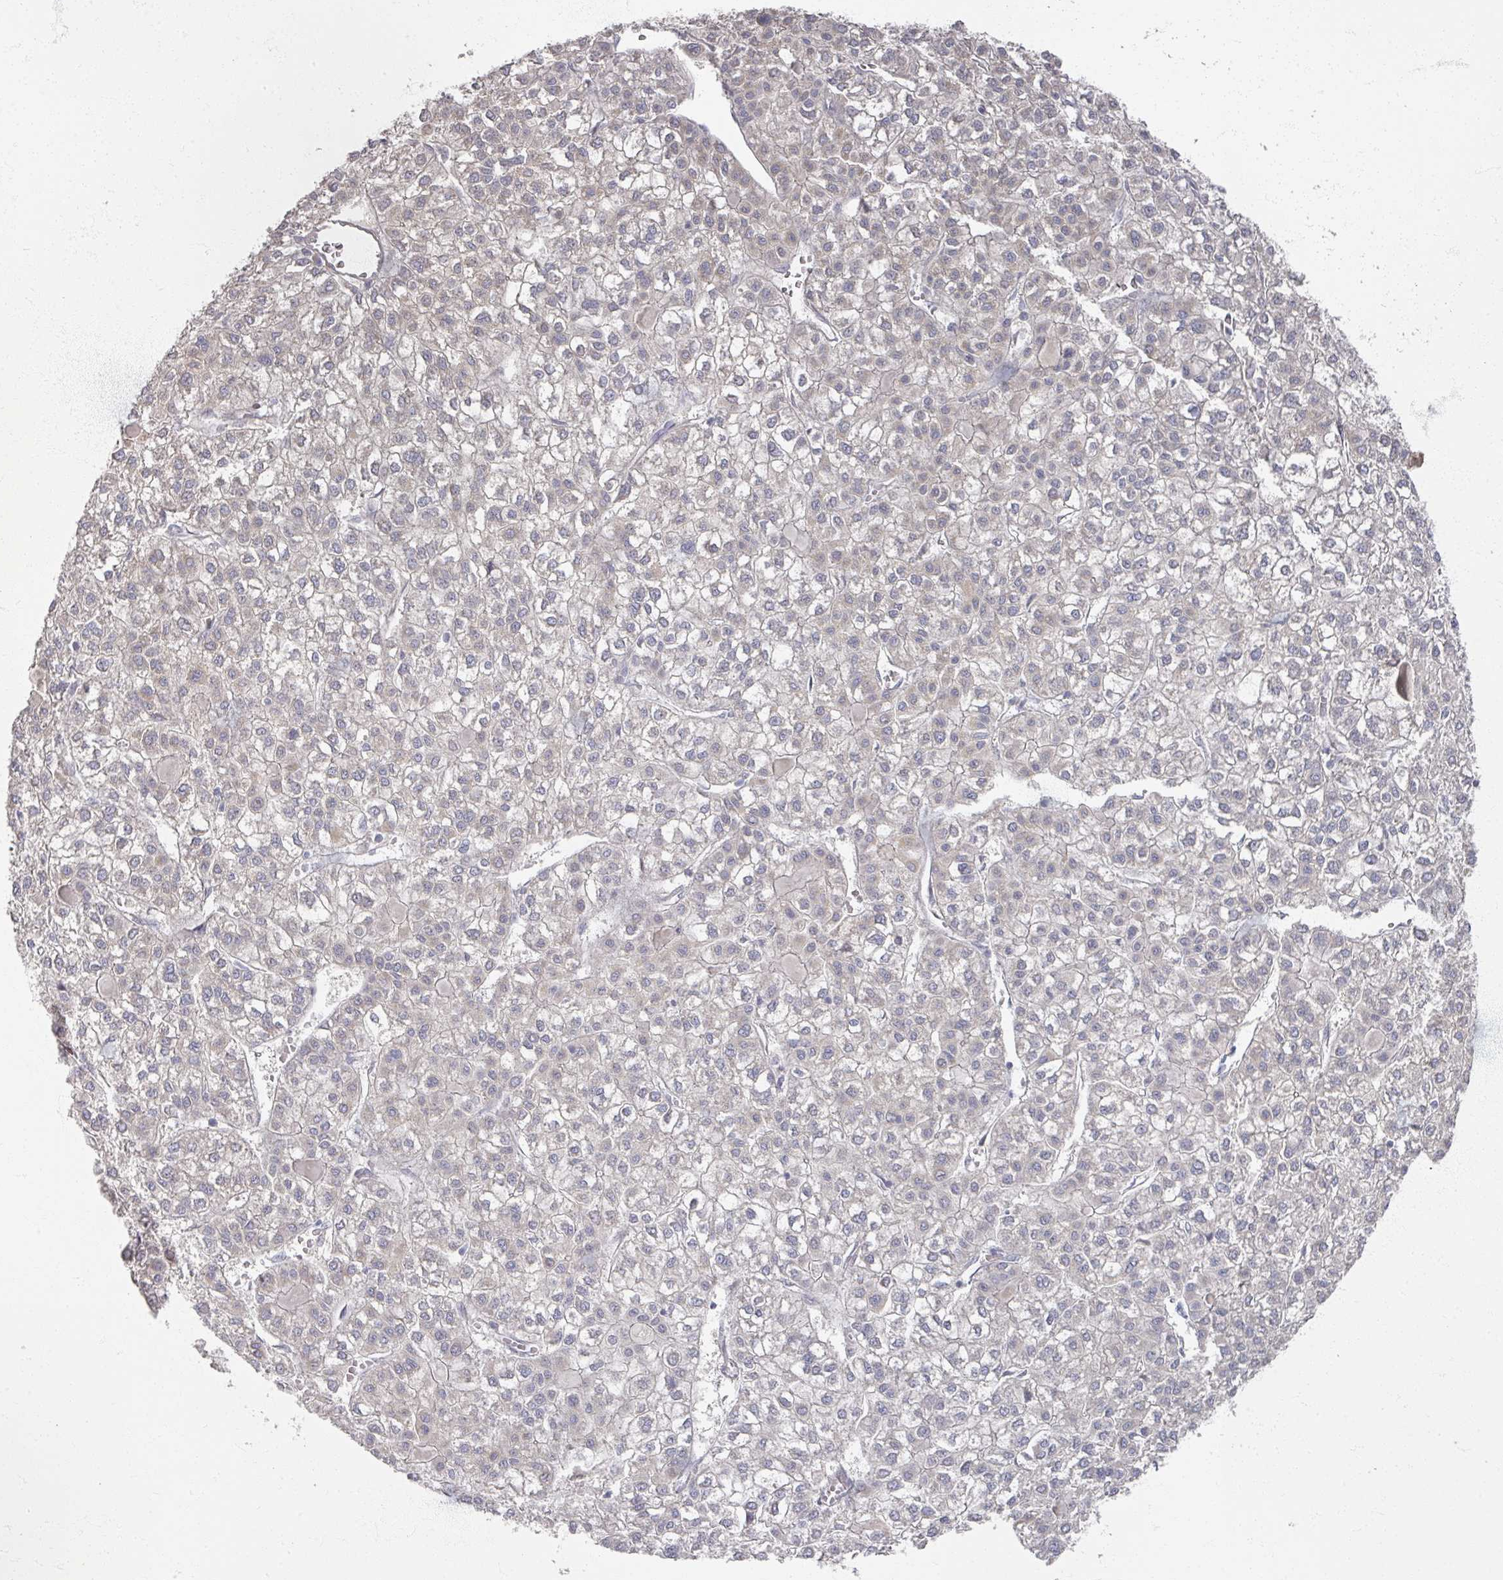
{"staining": {"intensity": "weak", "quantity": "<25%", "location": "cytoplasmic/membranous"}, "tissue": "liver cancer", "cell_type": "Tumor cells", "image_type": "cancer", "snomed": [{"axis": "morphology", "description": "Carcinoma, Hepatocellular, NOS"}, {"axis": "topography", "description": "Liver"}], "caption": "High power microscopy photomicrograph of an IHC histopathology image of liver cancer (hepatocellular carcinoma), revealing no significant expression in tumor cells.", "gene": "TTYH3", "patient": {"sex": "female", "age": 43}}